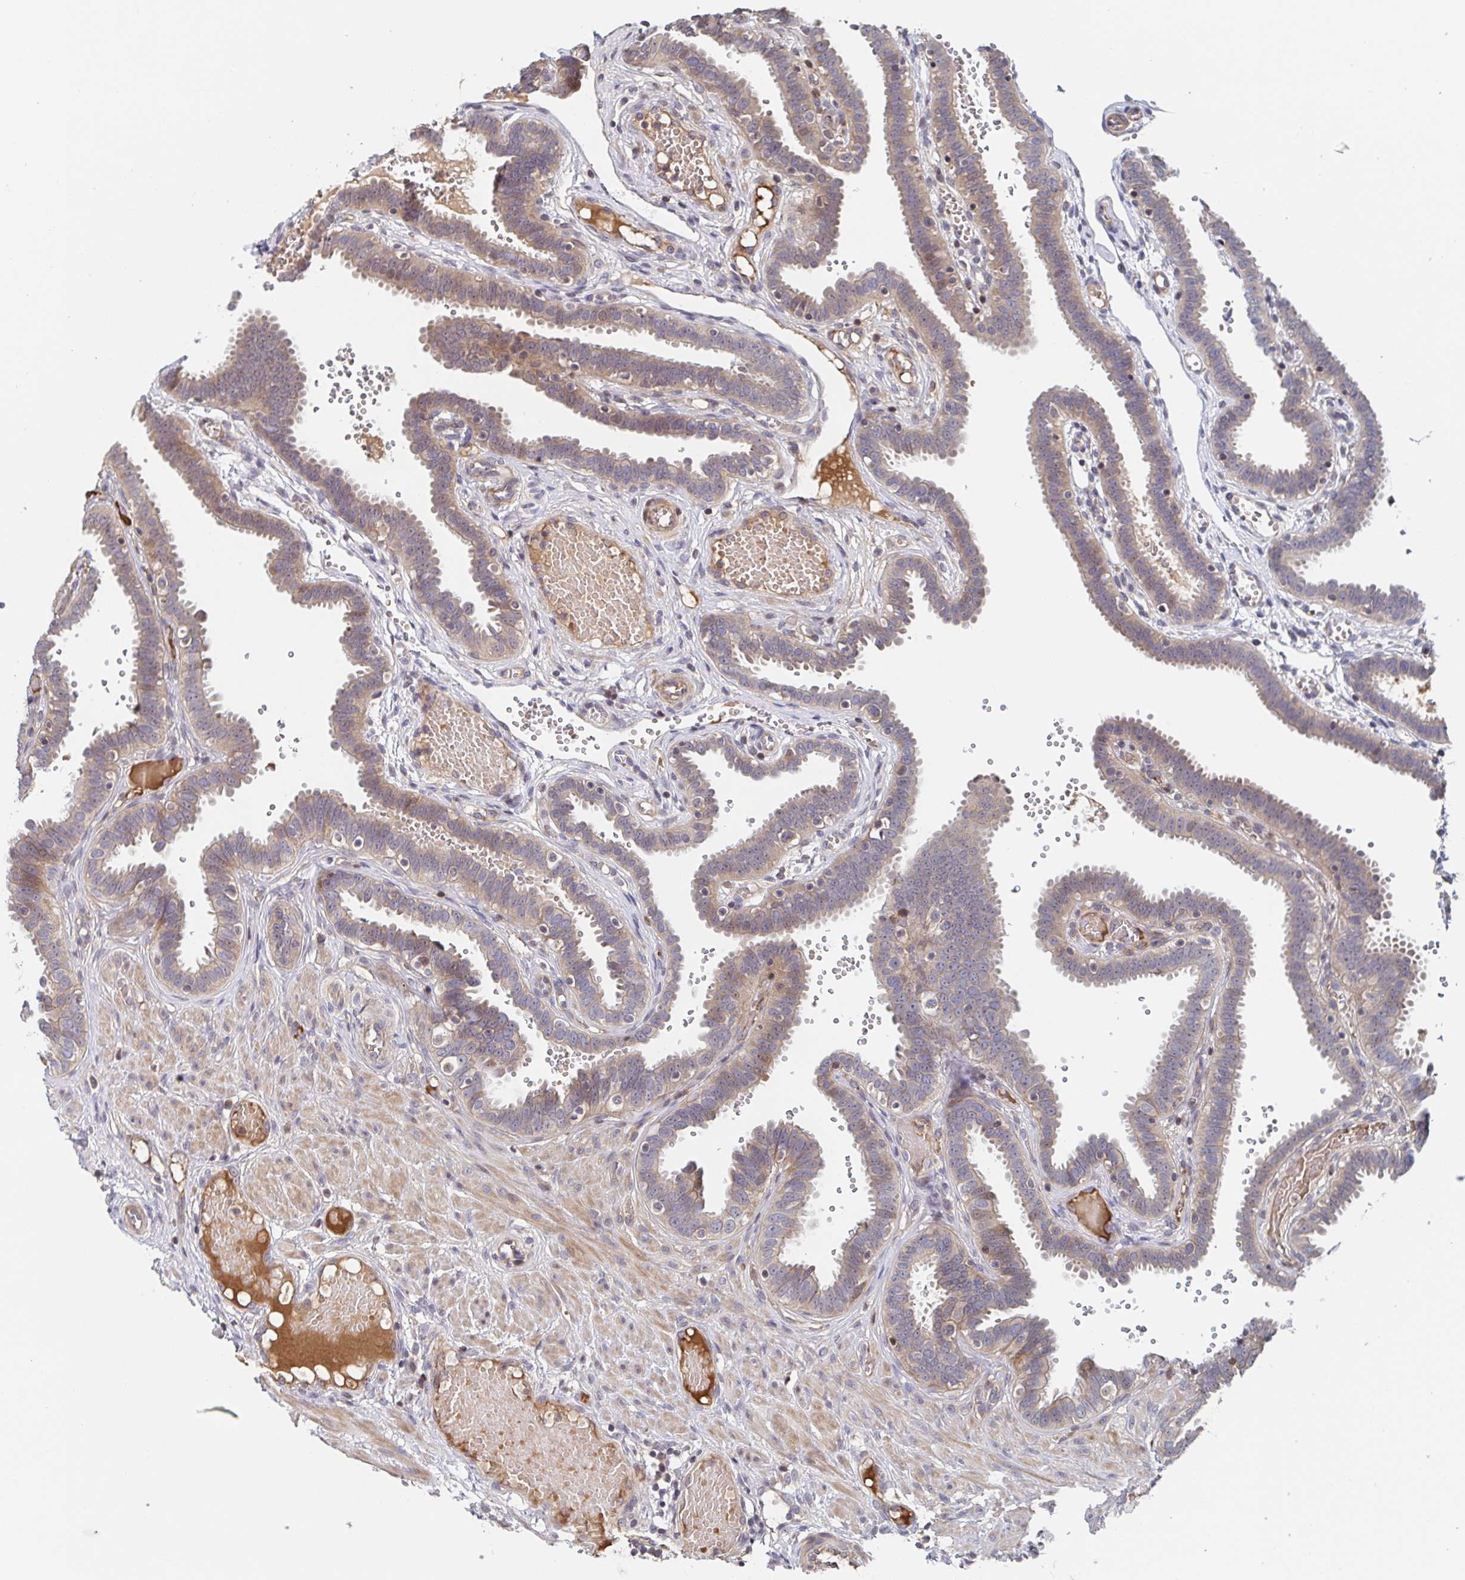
{"staining": {"intensity": "weak", "quantity": ">75%", "location": "cytoplasmic/membranous"}, "tissue": "fallopian tube", "cell_type": "Glandular cells", "image_type": "normal", "snomed": [{"axis": "morphology", "description": "Normal tissue, NOS"}, {"axis": "topography", "description": "Fallopian tube"}], "caption": "Brown immunohistochemical staining in benign human fallopian tube demonstrates weak cytoplasmic/membranous expression in approximately >75% of glandular cells. (DAB = brown stain, brightfield microscopy at high magnification).", "gene": "DHRS12", "patient": {"sex": "female", "age": 37}}